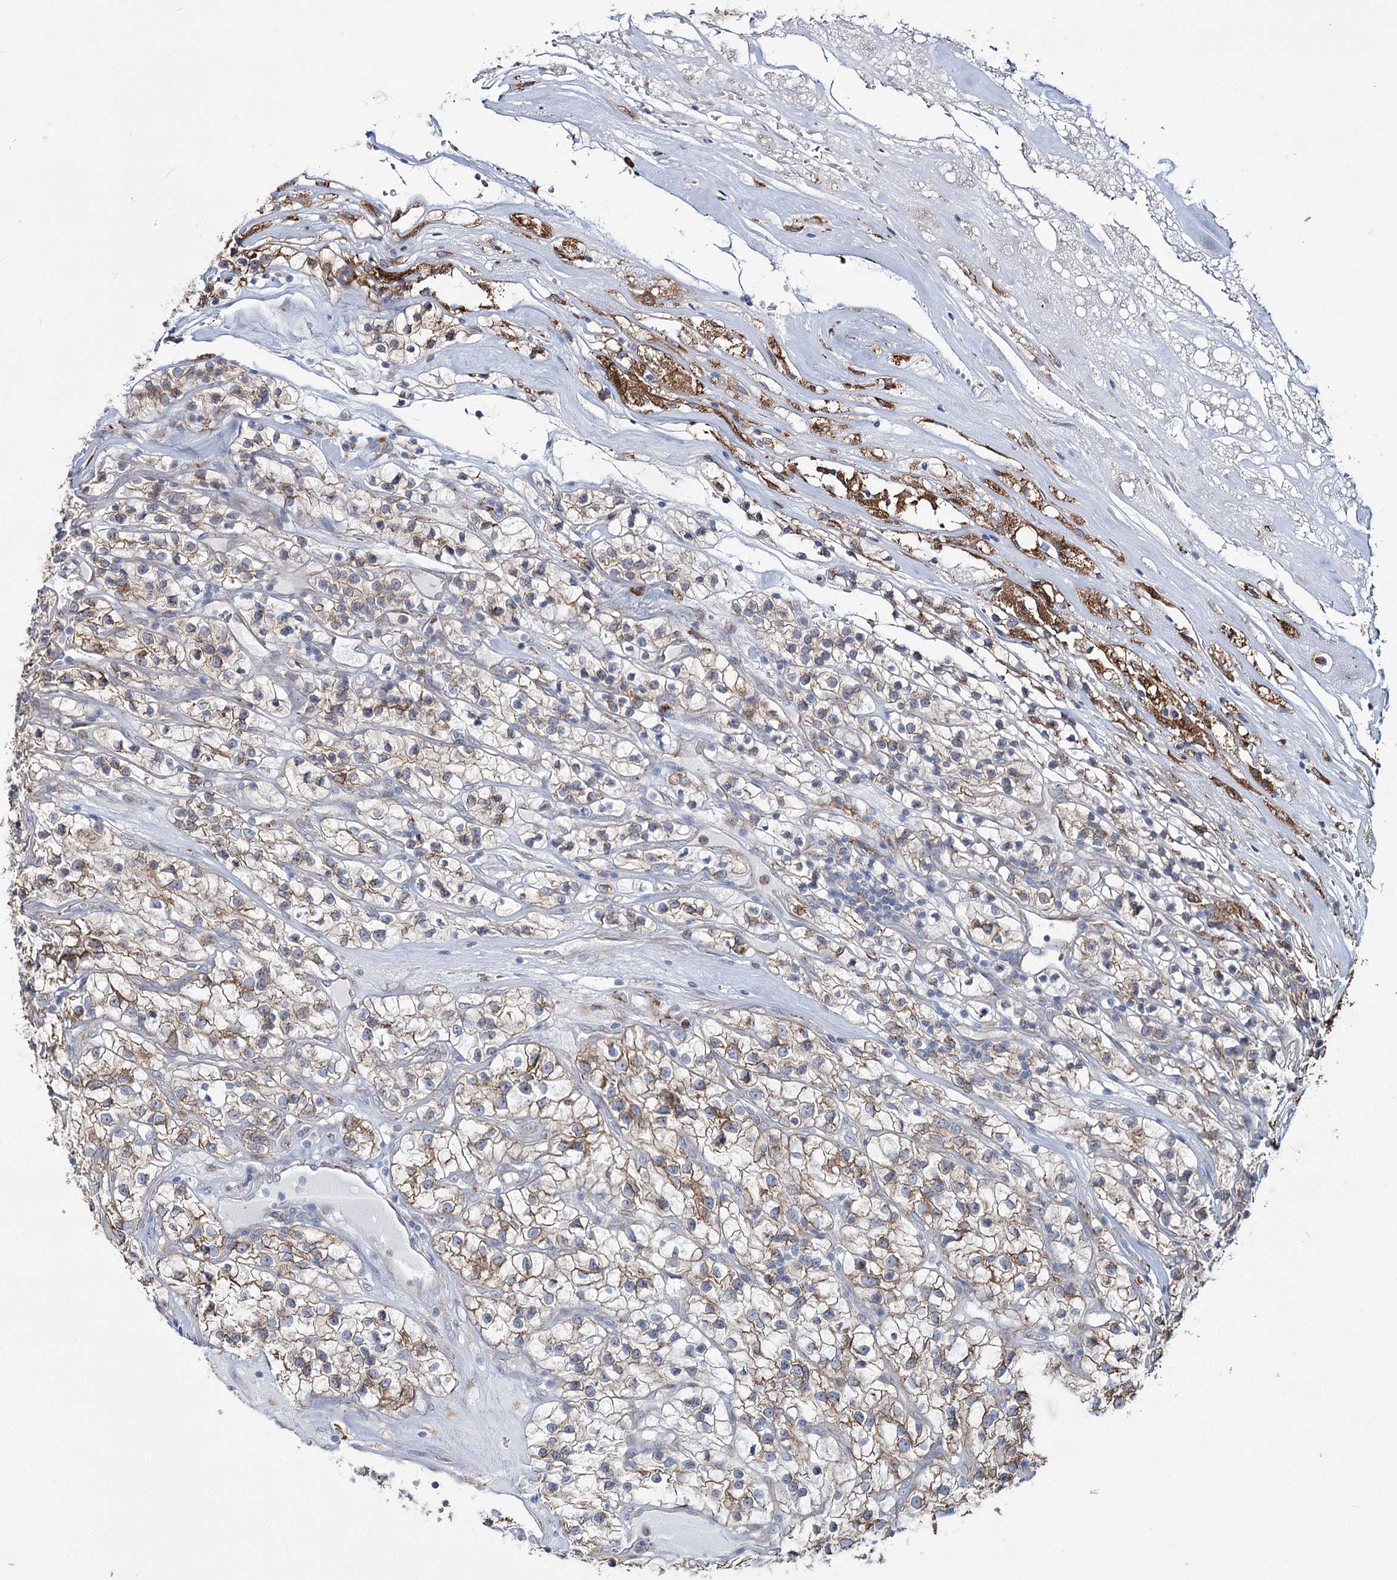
{"staining": {"intensity": "weak", "quantity": "25%-75%", "location": "cytoplasmic/membranous"}, "tissue": "renal cancer", "cell_type": "Tumor cells", "image_type": "cancer", "snomed": [{"axis": "morphology", "description": "Adenocarcinoma, NOS"}, {"axis": "topography", "description": "Kidney"}], "caption": "Immunohistochemistry (IHC) photomicrograph of neoplastic tissue: adenocarcinoma (renal) stained using immunohistochemistry (IHC) displays low levels of weak protein expression localized specifically in the cytoplasmic/membranous of tumor cells, appearing as a cytoplasmic/membranous brown color.", "gene": "ZCCHC9", "patient": {"sex": "female", "age": 57}}